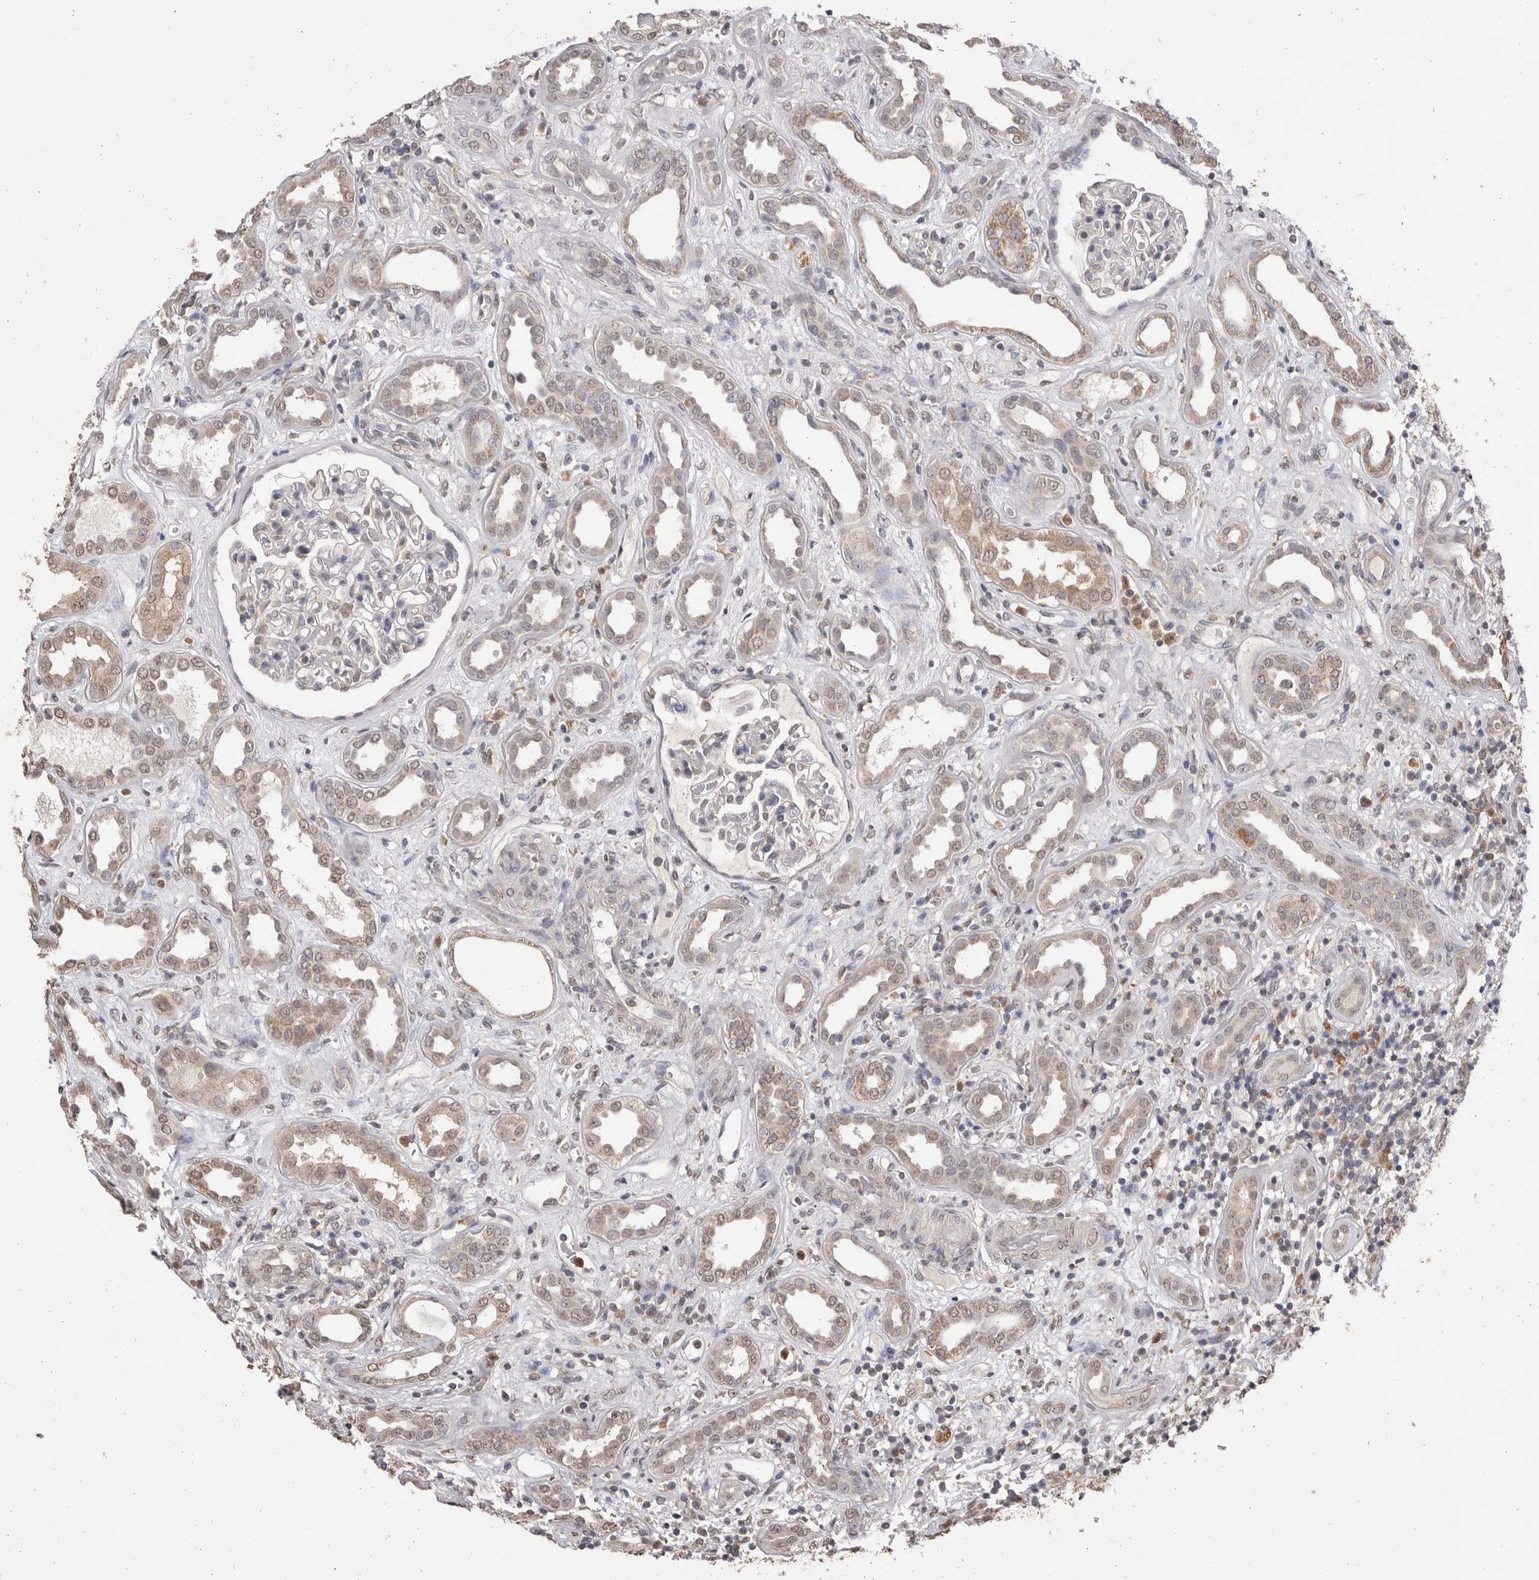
{"staining": {"intensity": "negative", "quantity": "none", "location": "none"}, "tissue": "kidney", "cell_type": "Cells in glomeruli", "image_type": "normal", "snomed": [{"axis": "morphology", "description": "Normal tissue, NOS"}, {"axis": "topography", "description": "Kidney"}], "caption": "This is an immunohistochemistry (IHC) micrograph of normal kidney. There is no expression in cells in glomeruli.", "gene": "GRK5", "patient": {"sex": "male", "age": 59}}